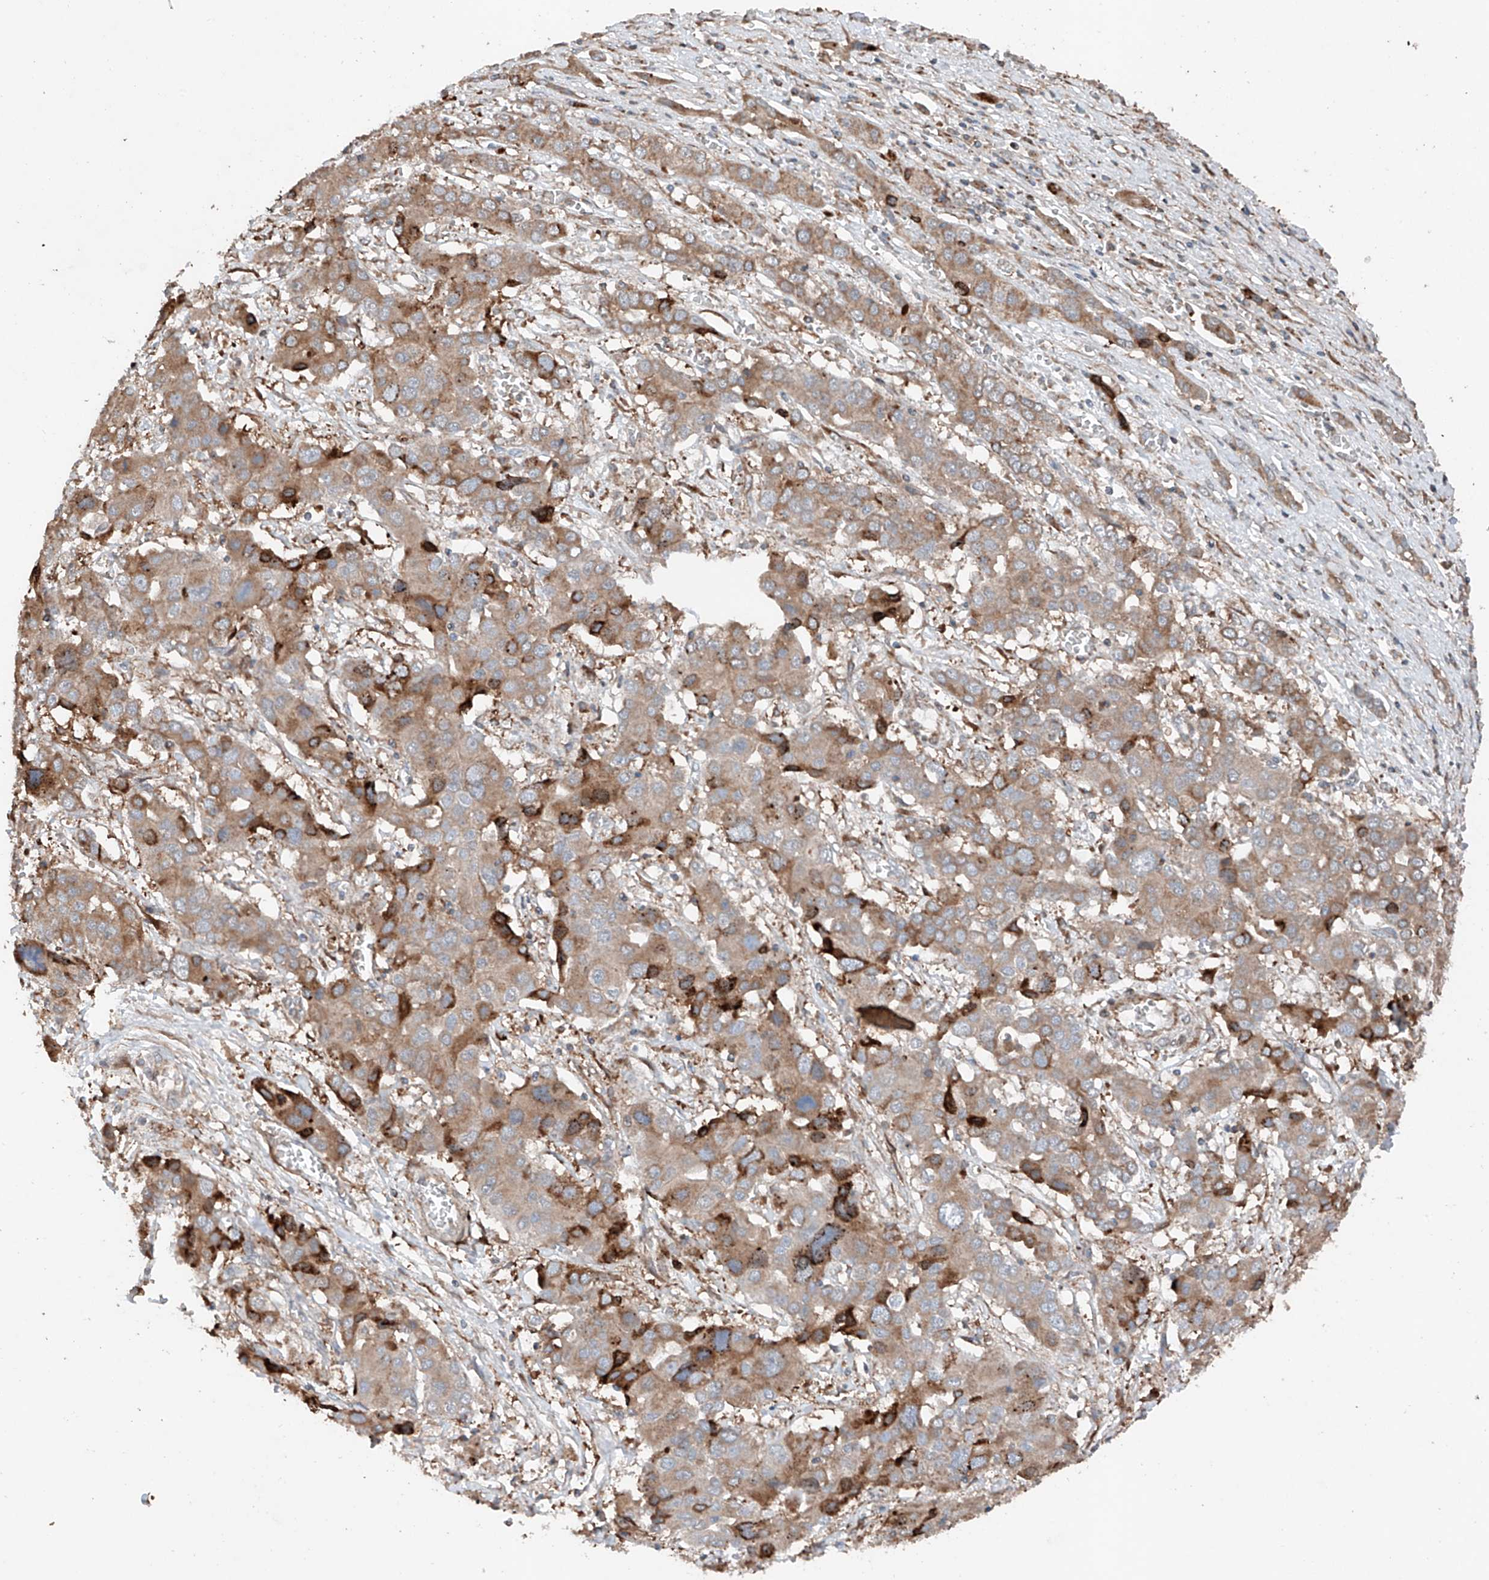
{"staining": {"intensity": "moderate", "quantity": ">75%", "location": "cytoplasmic/membranous"}, "tissue": "liver cancer", "cell_type": "Tumor cells", "image_type": "cancer", "snomed": [{"axis": "morphology", "description": "Cholangiocarcinoma"}, {"axis": "topography", "description": "Liver"}], "caption": "A micrograph showing moderate cytoplasmic/membranous staining in about >75% of tumor cells in liver cancer, as visualized by brown immunohistochemical staining.", "gene": "AP4B1", "patient": {"sex": "male", "age": 67}}